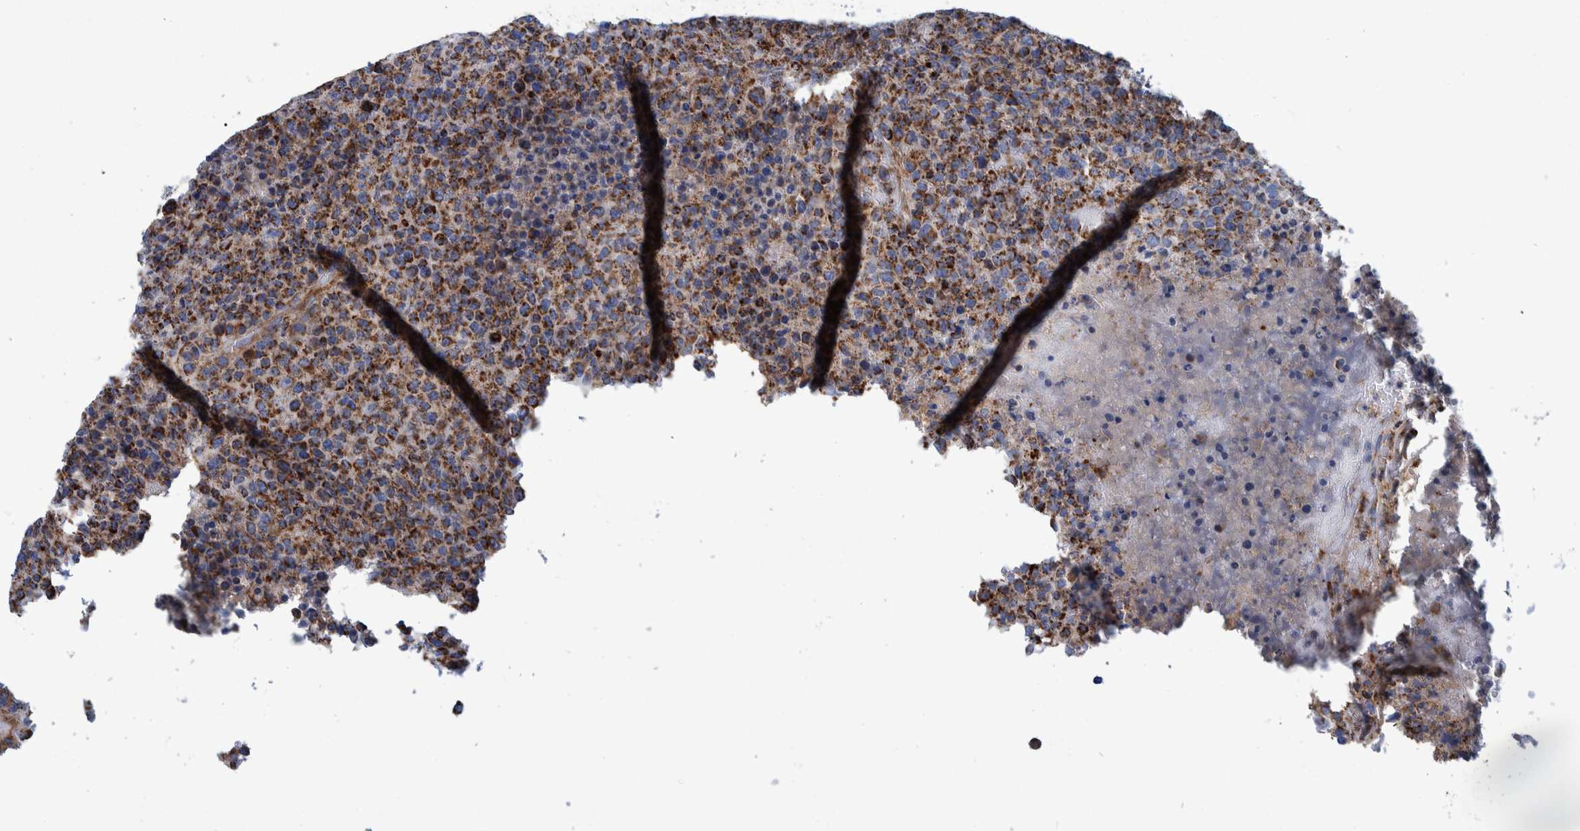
{"staining": {"intensity": "strong", "quantity": ">75%", "location": "cytoplasmic/membranous"}, "tissue": "lymphoma", "cell_type": "Tumor cells", "image_type": "cancer", "snomed": [{"axis": "morphology", "description": "Malignant lymphoma, non-Hodgkin's type, High grade"}, {"axis": "topography", "description": "Lymph node"}], "caption": "High-grade malignant lymphoma, non-Hodgkin's type tissue displays strong cytoplasmic/membranous expression in approximately >75% of tumor cells, visualized by immunohistochemistry.", "gene": "BZW2", "patient": {"sex": "male", "age": 13}}